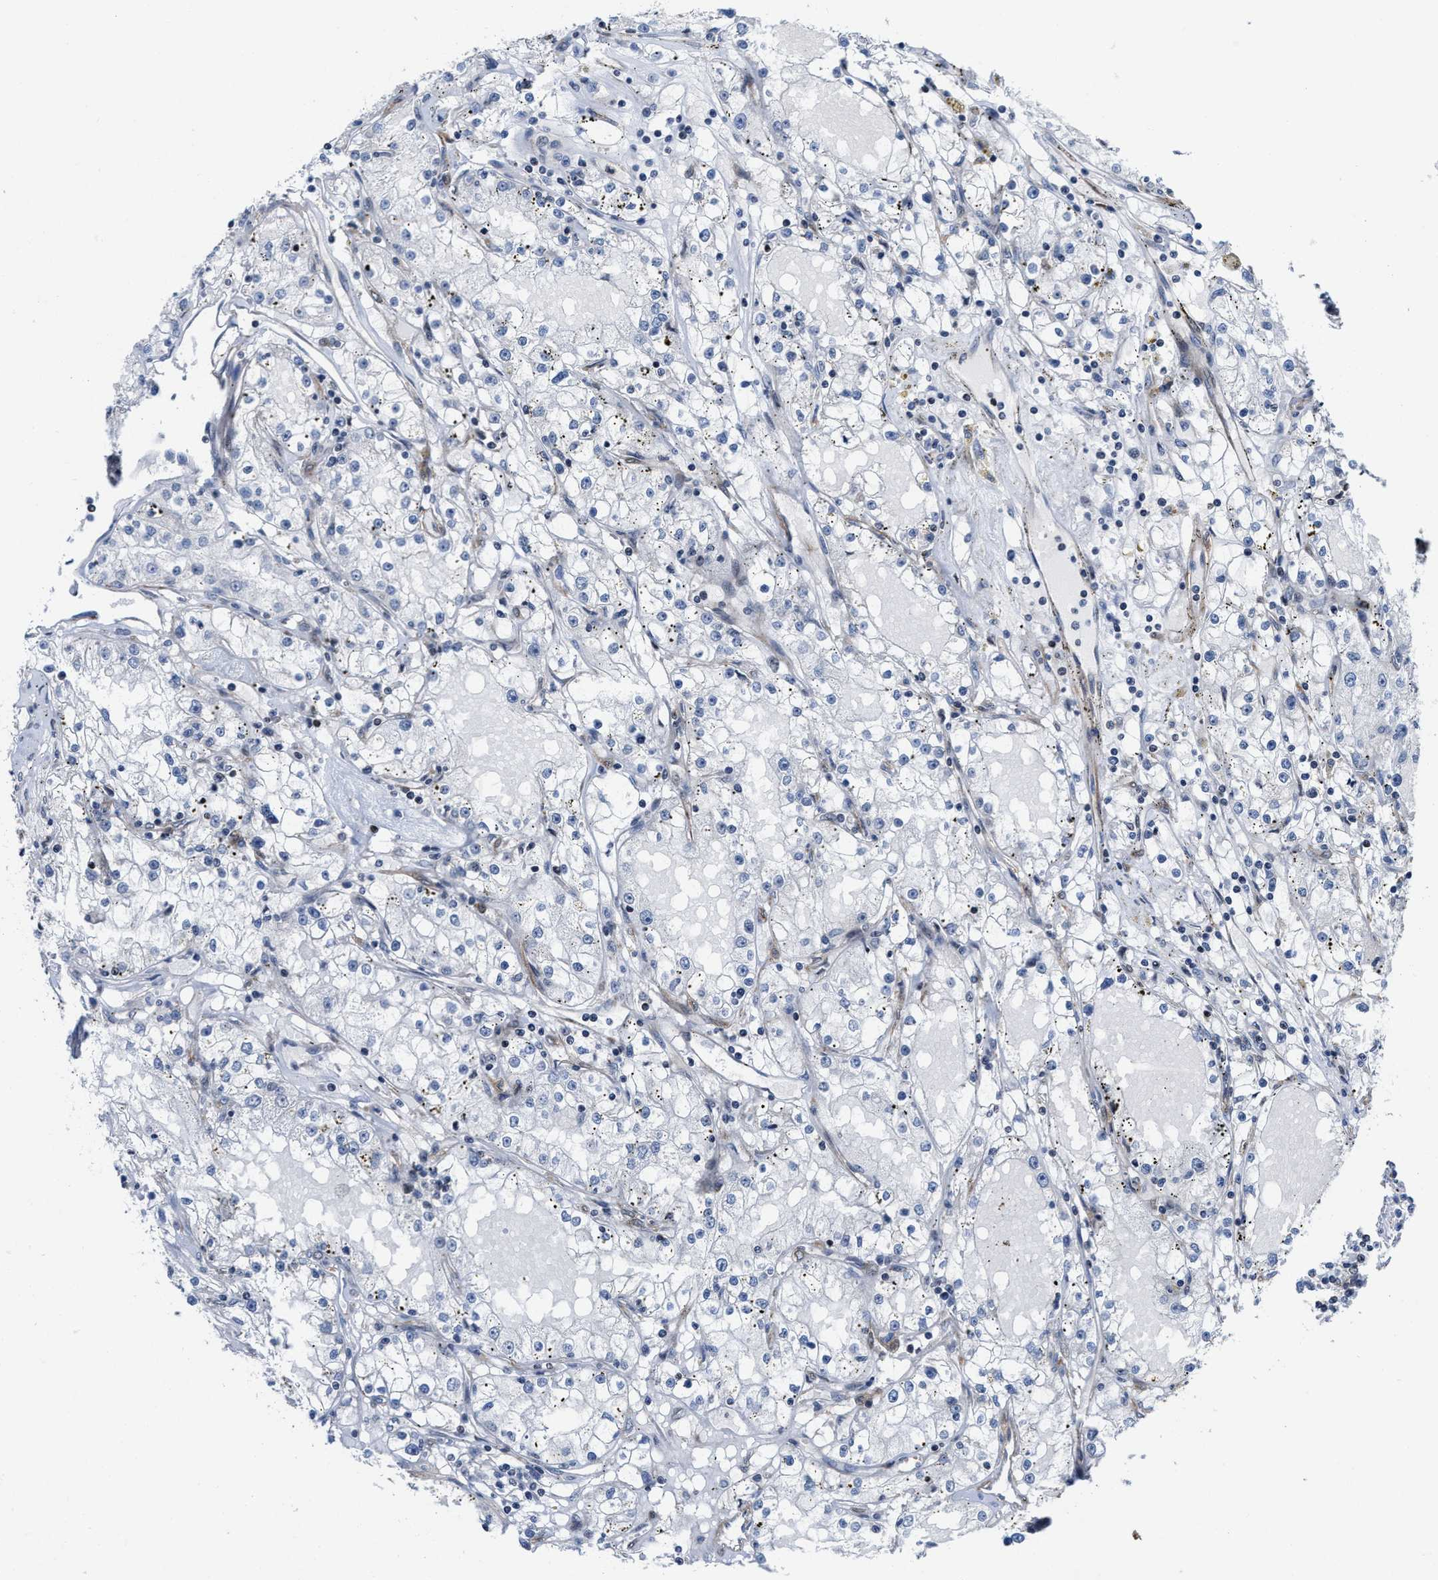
{"staining": {"intensity": "negative", "quantity": "none", "location": "none"}, "tissue": "renal cancer", "cell_type": "Tumor cells", "image_type": "cancer", "snomed": [{"axis": "morphology", "description": "Adenocarcinoma, NOS"}, {"axis": "topography", "description": "Kidney"}], "caption": "Micrograph shows no protein staining in tumor cells of renal cancer (adenocarcinoma) tissue.", "gene": "TGFB1I1", "patient": {"sex": "male", "age": 56}}